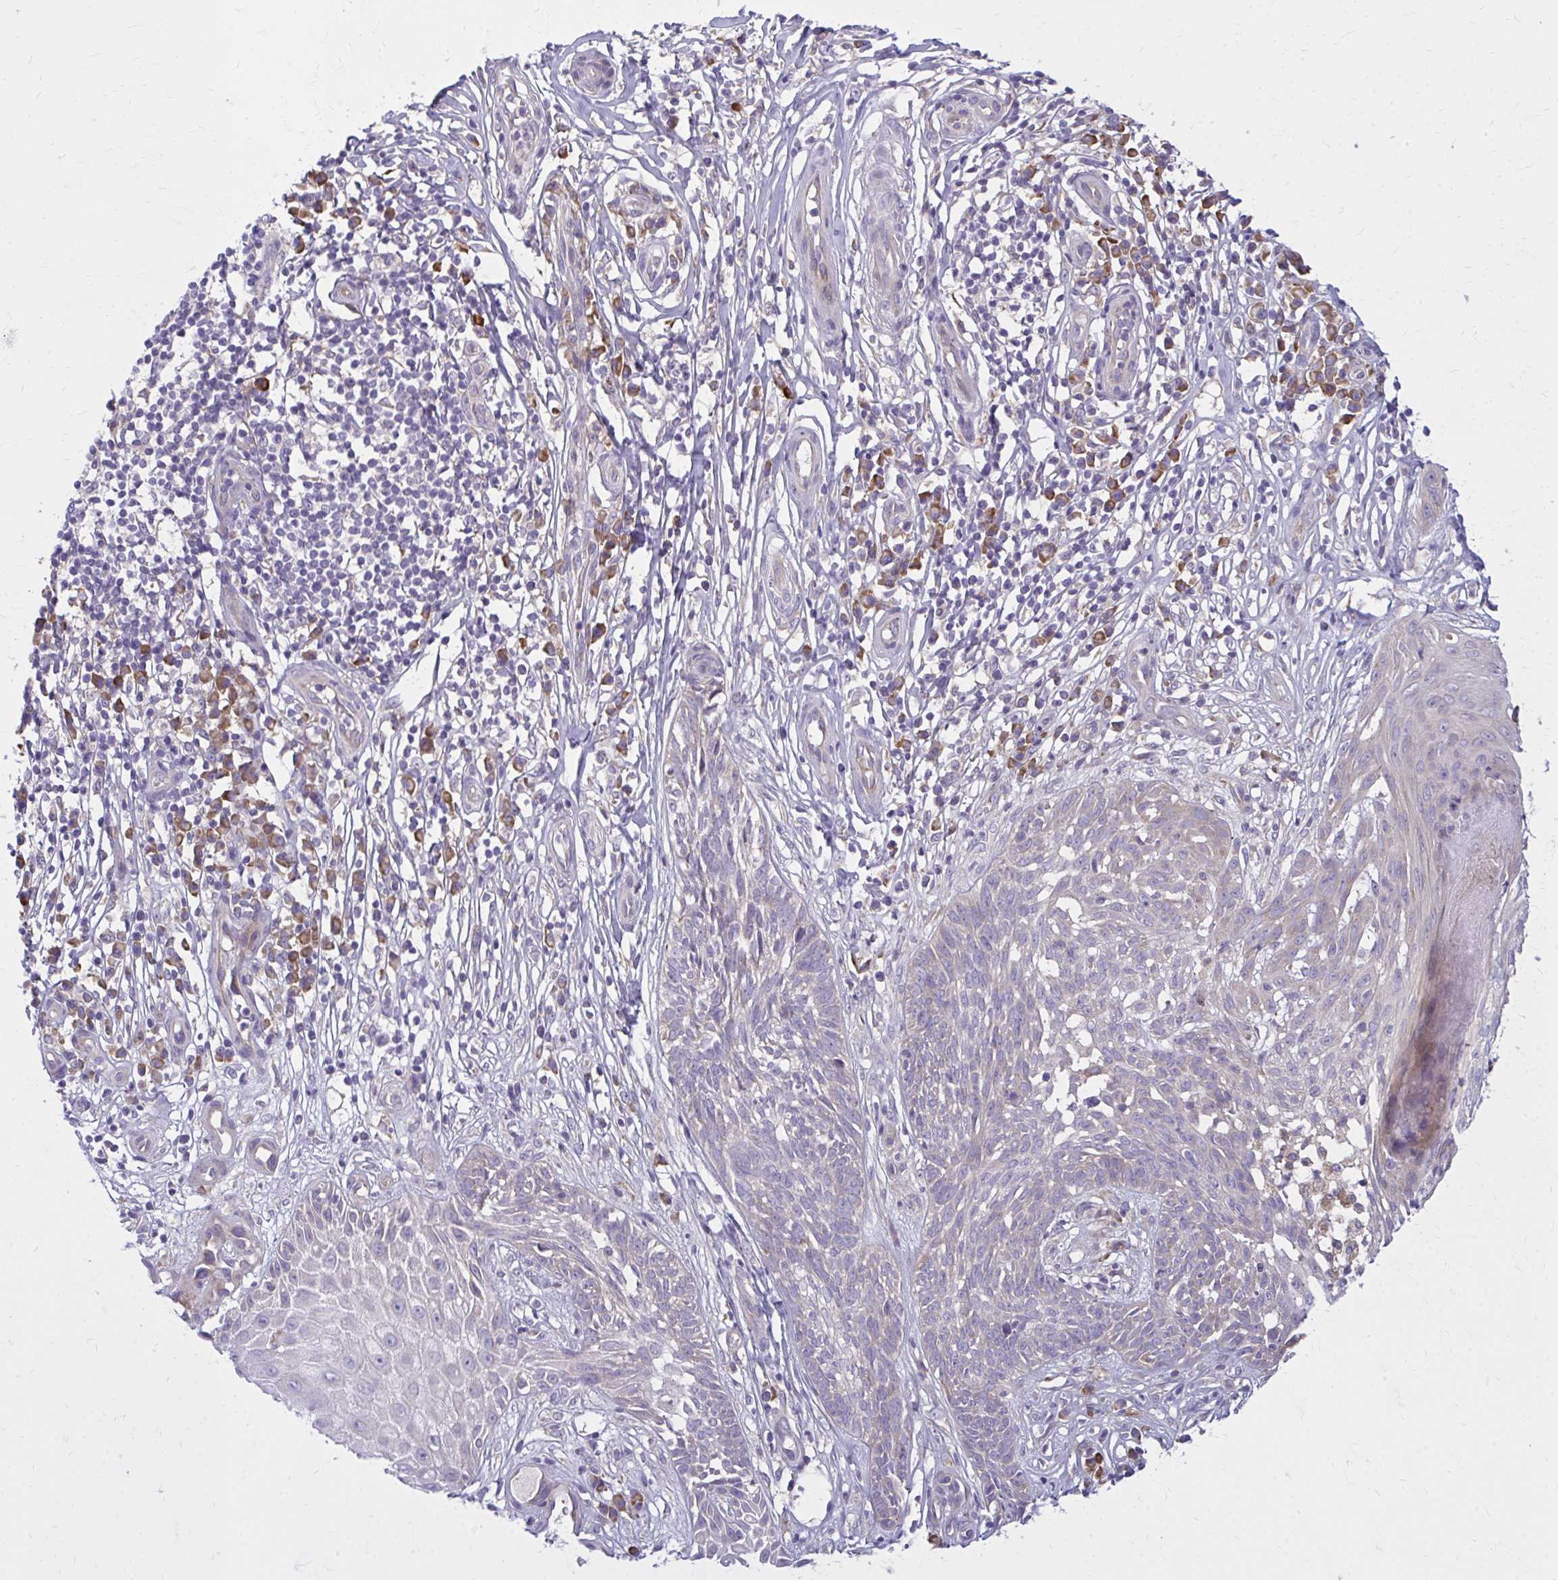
{"staining": {"intensity": "negative", "quantity": "none", "location": "none"}, "tissue": "skin cancer", "cell_type": "Tumor cells", "image_type": "cancer", "snomed": [{"axis": "morphology", "description": "Basal cell carcinoma"}, {"axis": "topography", "description": "Skin"}, {"axis": "topography", "description": "Skin, foot"}], "caption": "Skin cancer stained for a protein using IHC shows no staining tumor cells.", "gene": "CEMP1", "patient": {"sex": "female", "age": 86}}